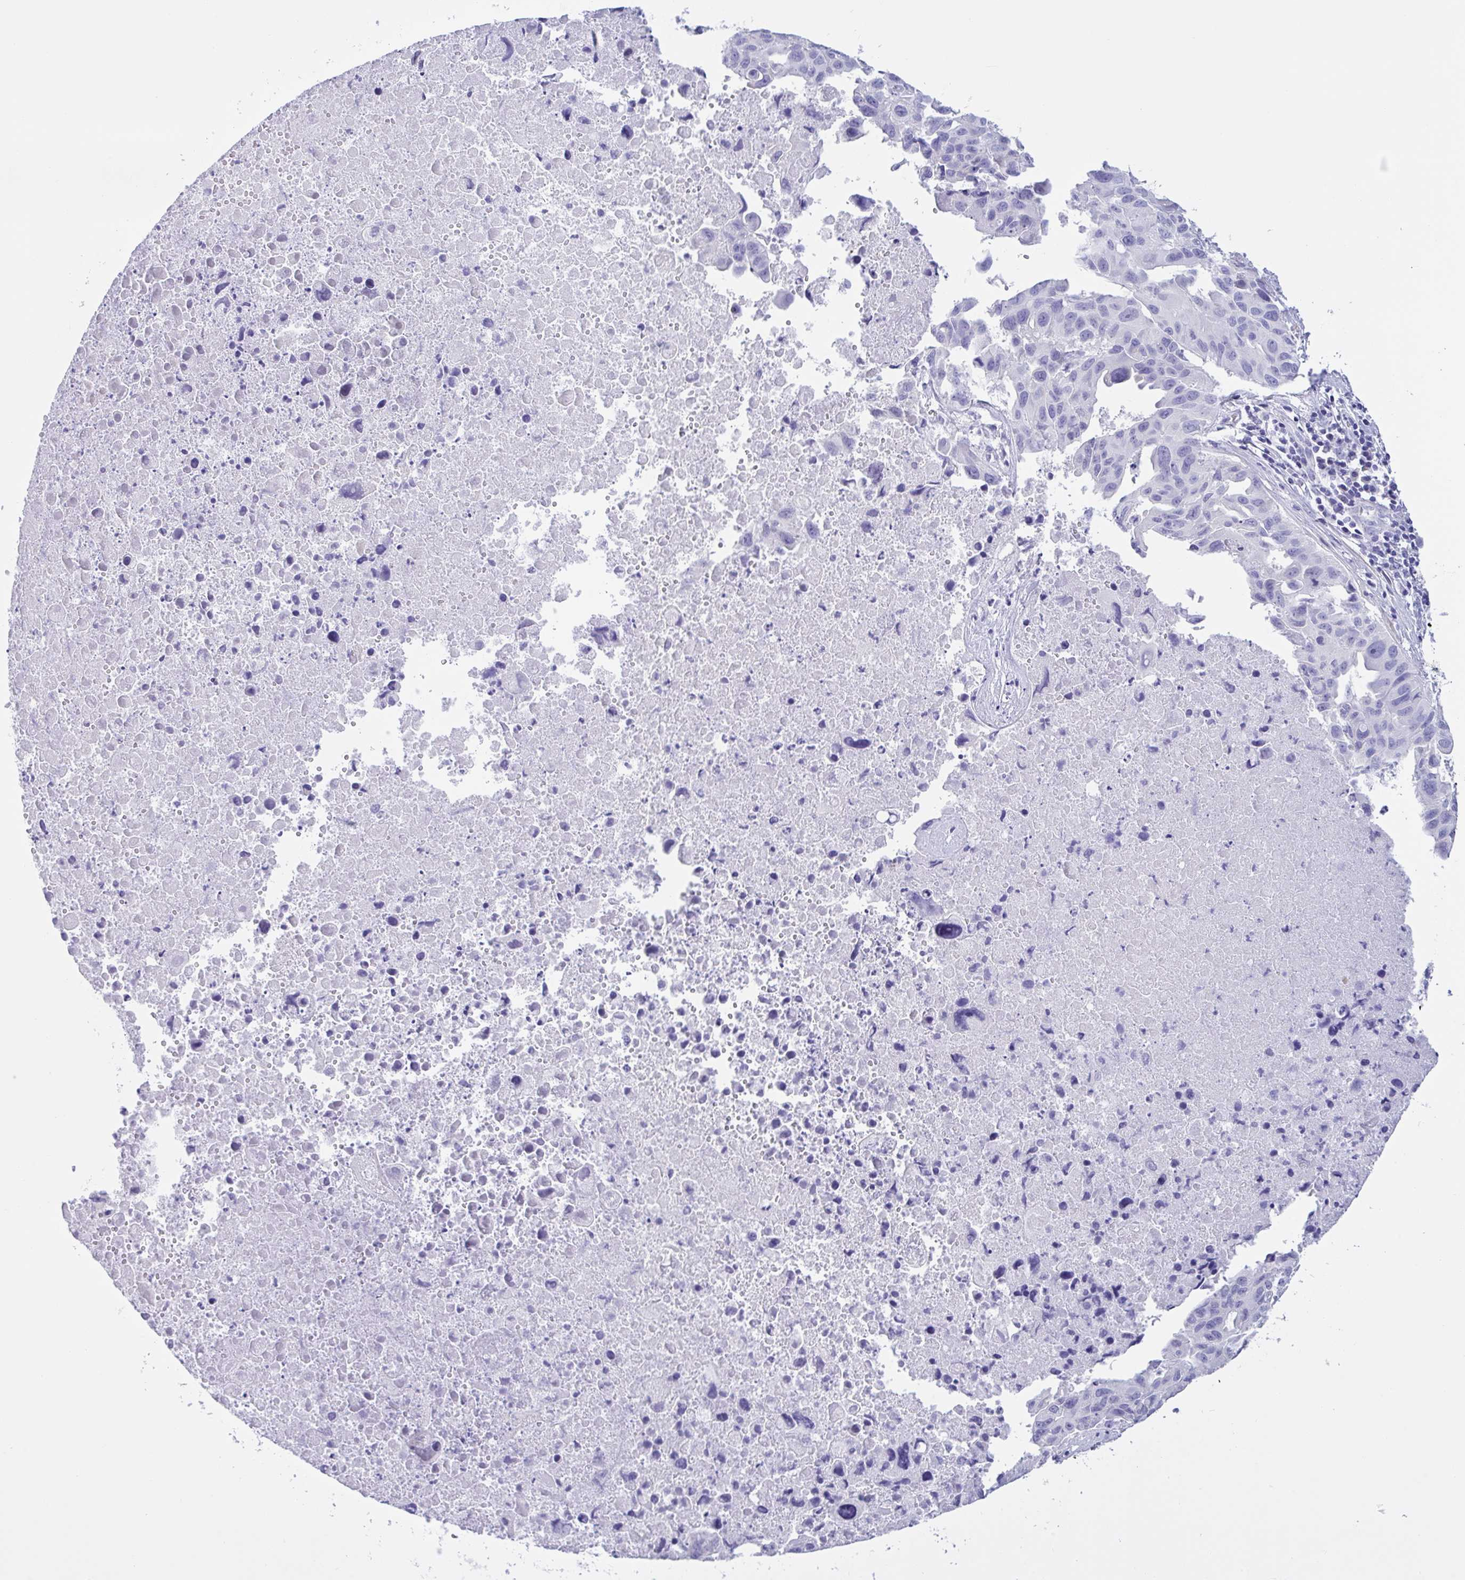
{"staining": {"intensity": "negative", "quantity": "none", "location": "none"}, "tissue": "lung cancer", "cell_type": "Tumor cells", "image_type": "cancer", "snomed": [{"axis": "morphology", "description": "Adenocarcinoma, NOS"}, {"axis": "topography", "description": "Lymph node"}, {"axis": "topography", "description": "Lung"}], "caption": "This is an immunohistochemistry histopathology image of human lung cancer. There is no positivity in tumor cells.", "gene": "AHCYL2", "patient": {"sex": "male", "age": 64}}